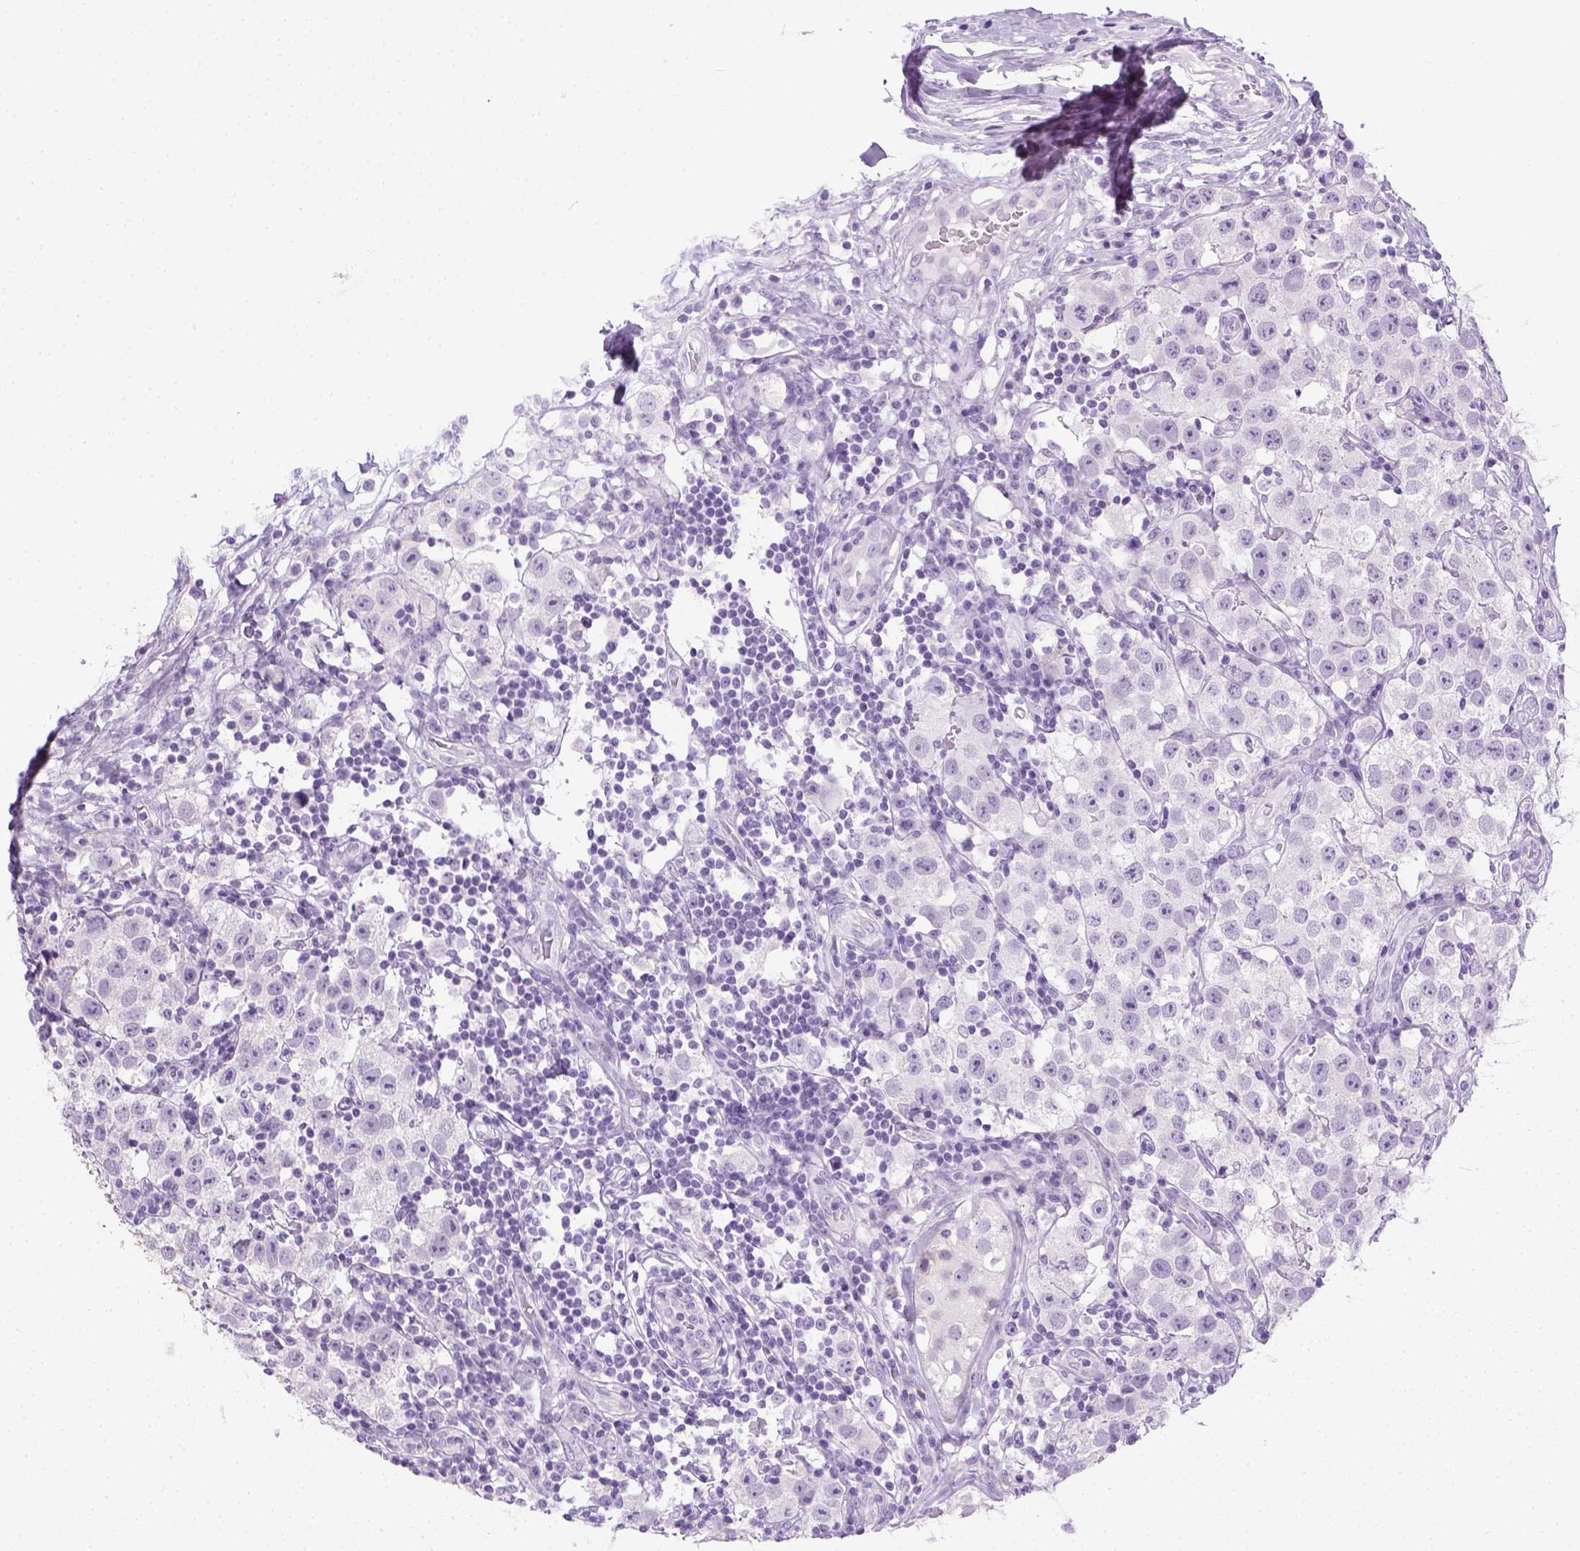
{"staining": {"intensity": "negative", "quantity": "none", "location": "none"}, "tissue": "testis cancer", "cell_type": "Tumor cells", "image_type": "cancer", "snomed": [{"axis": "morphology", "description": "Seminoma, NOS"}, {"axis": "topography", "description": "Testis"}], "caption": "Testis seminoma was stained to show a protein in brown. There is no significant staining in tumor cells. Brightfield microscopy of immunohistochemistry stained with DAB (3,3'-diaminobenzidine) (brown) and hematoxylin (blue), captured at high magnification.", "gene": "LGSN", "patient": {"sex": "male", "age": 34}}